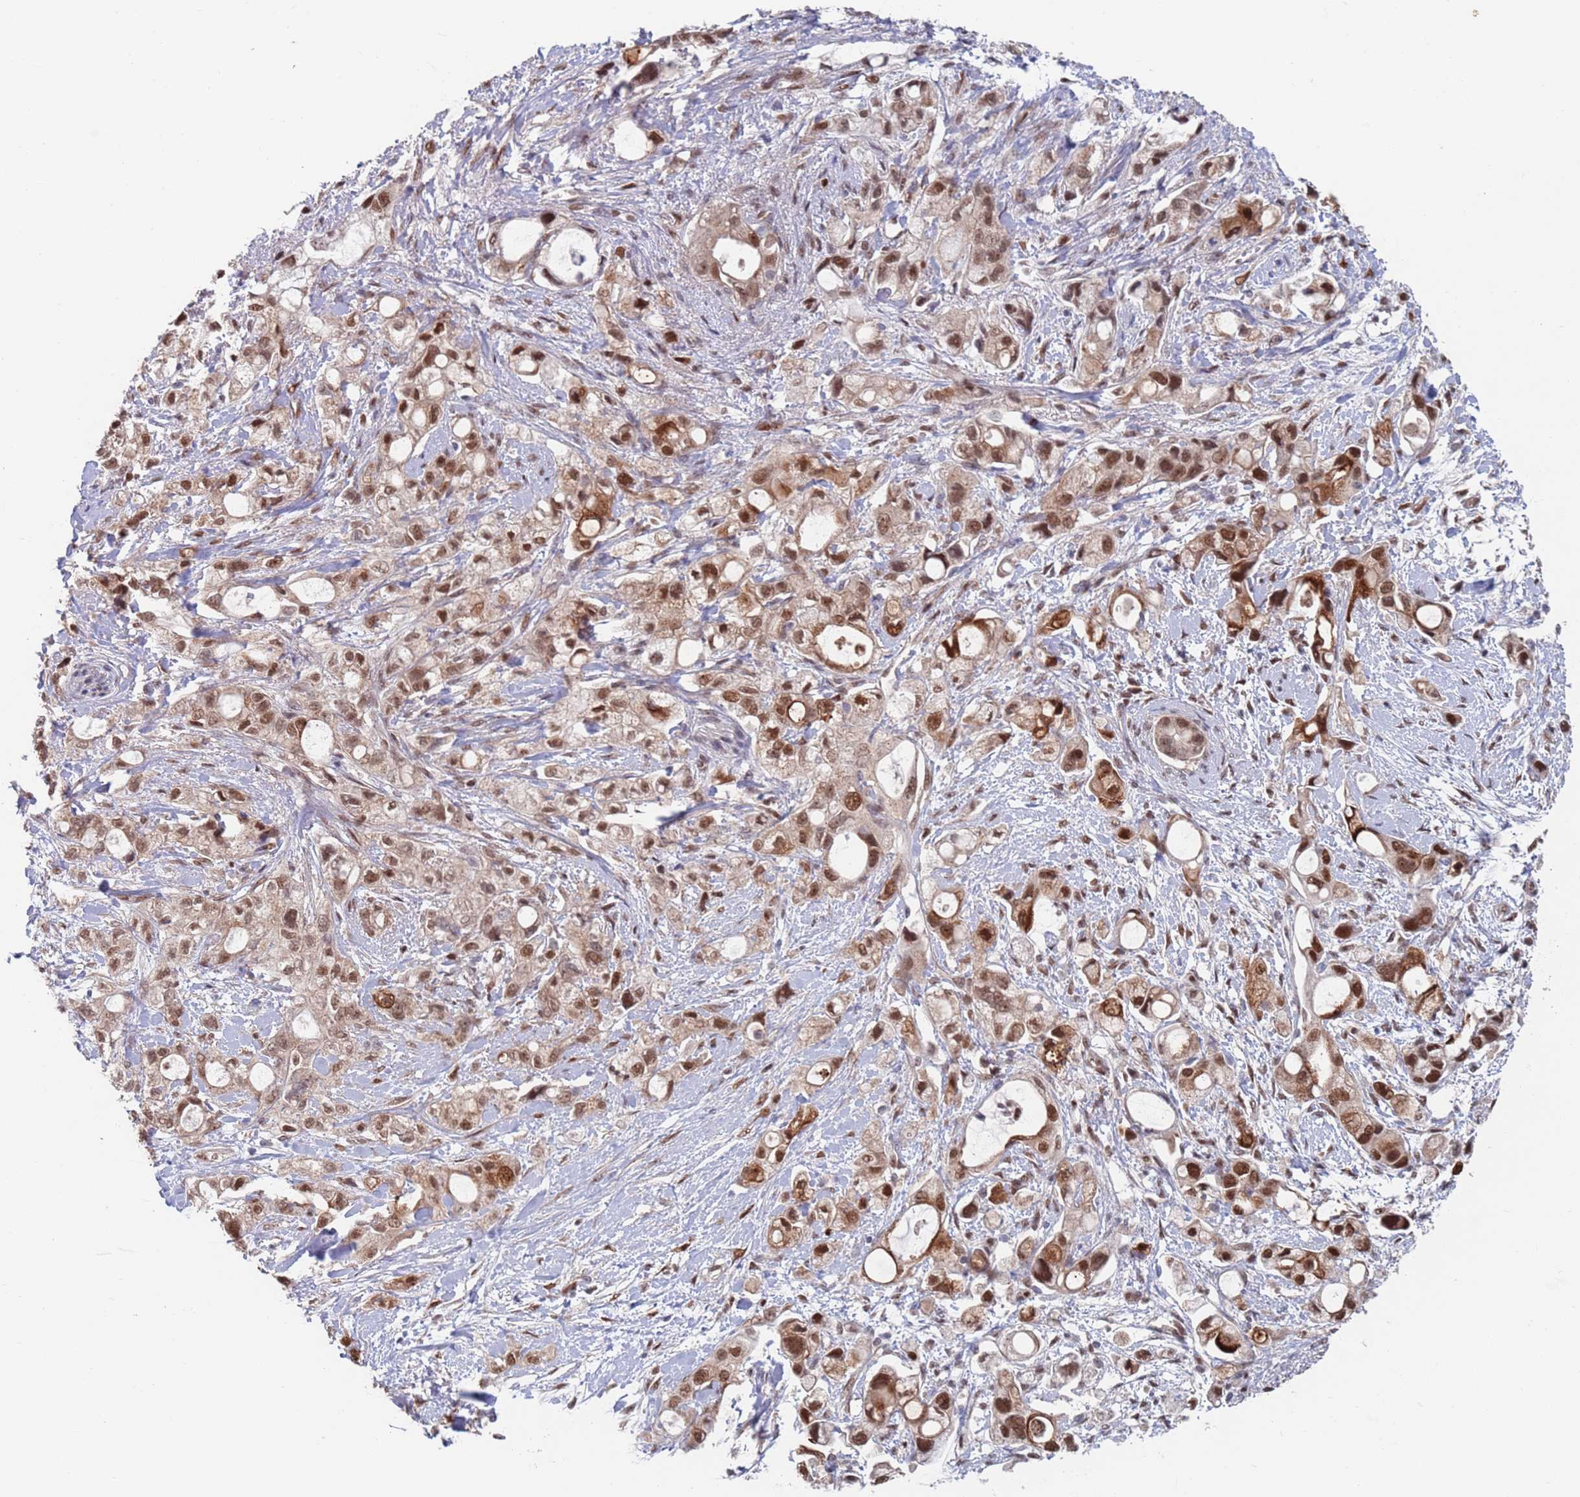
{"staining": {"intensity": "moderate", "quantity": ">75%", "location": "nuclear"}, "tissue": "pancreatic cancer", "cell_type": "Tumor cells", "image_type": "cancer", "snomed": [{"axis": "morphology", "description": "Adenocarcinoma, NOS"}, {"axis": "topography", "description": "Pancreas"}], "caption": "Tumor cells demonstrate medium levels of moderate nuclear expression in about >75% of cells in pancreatic adenocarcinoma. The staining is performed using DAB brown chromogen to label protein expression. The nuclei are counter-stained blue using hematoxylin.", "gene": "RPP25", "patient": {"sex": "female", "age": 56}}